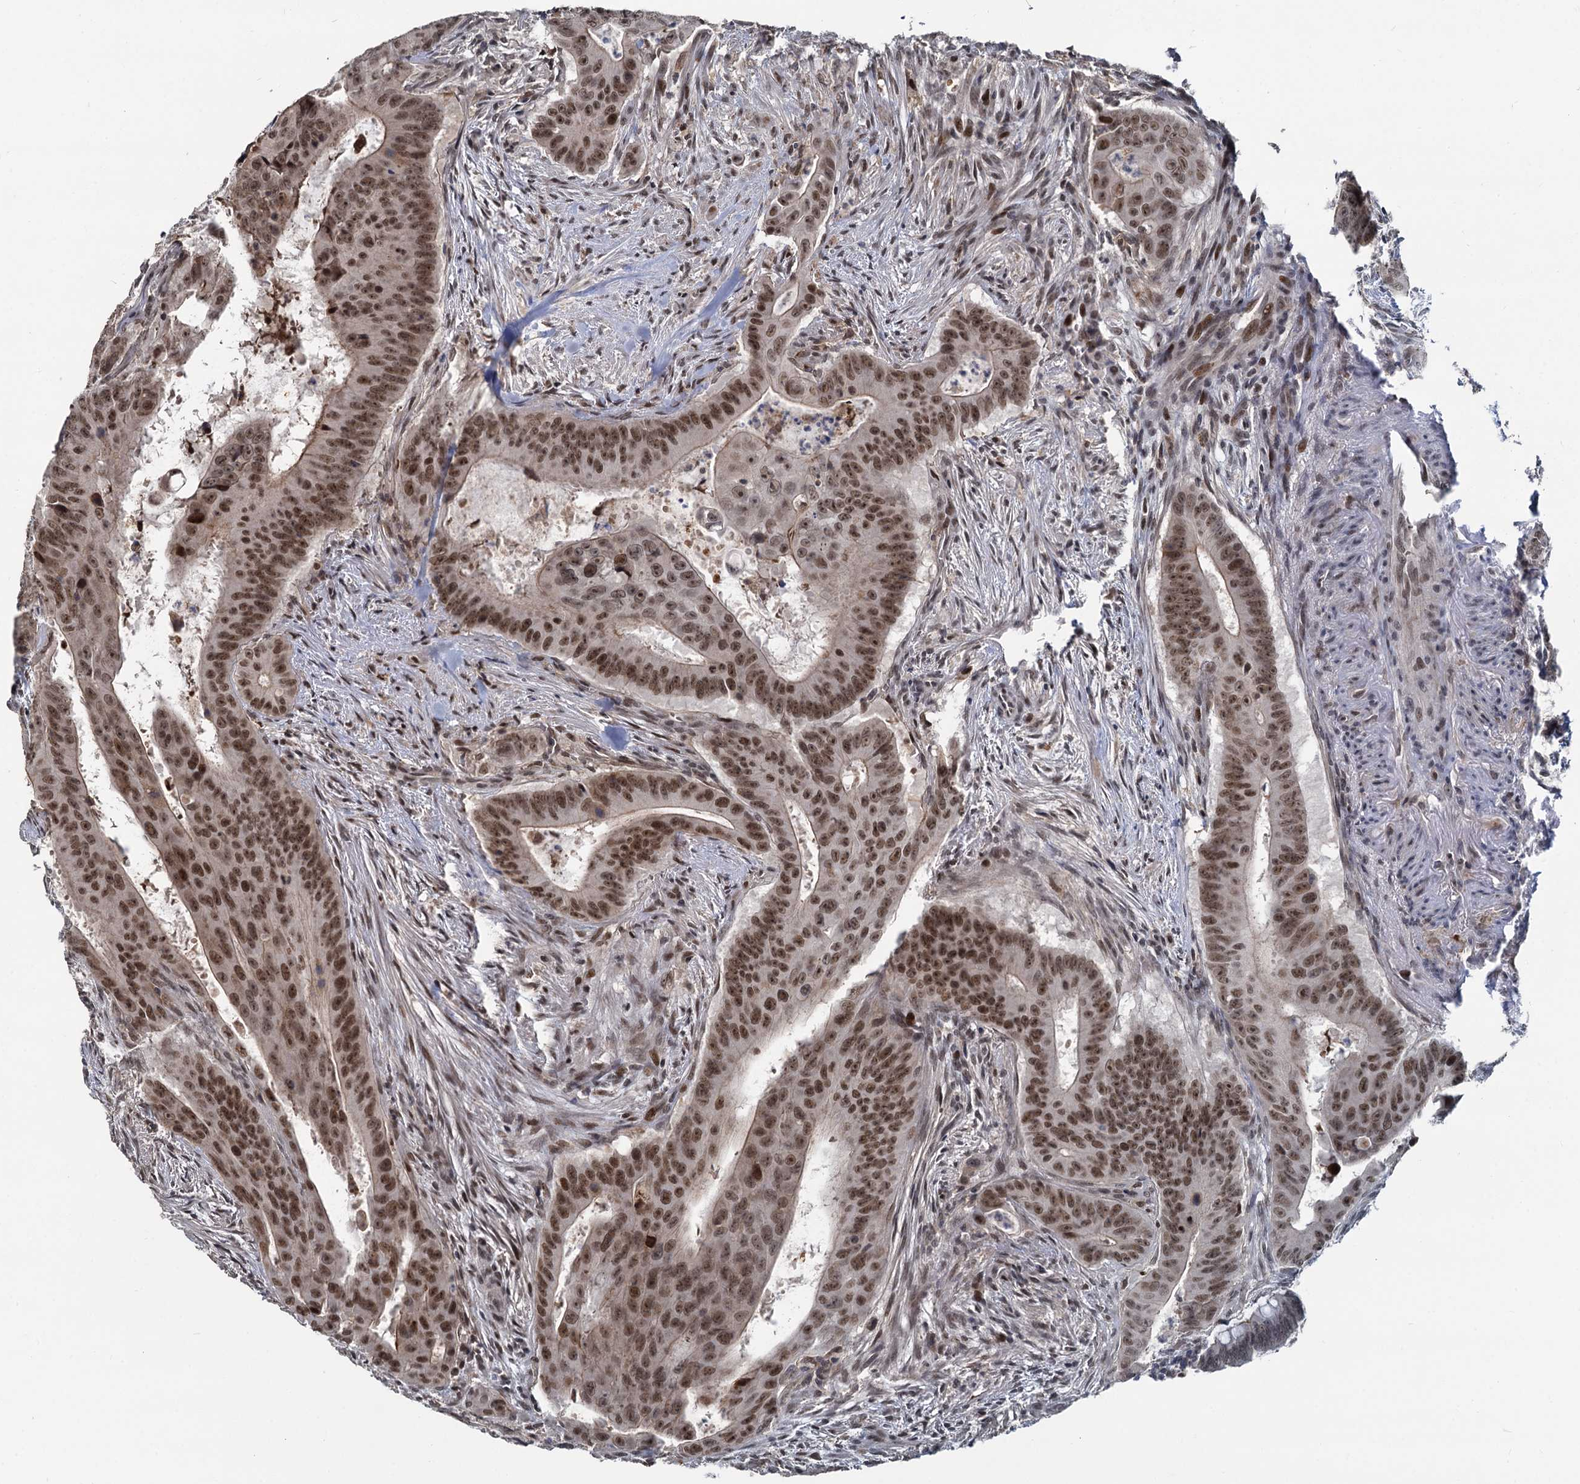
{"staining": {"intensity": "strong", "quantity": ">75%", "location": "nuclear"}, "tissue": "colorectal cancer", "cell_type": "Tumor cells", "image_type": "cancer", "snomed": [{"axis": "morphology", "description": "Adenocarcinoma, NOS"}, {"axis": "topography", "description": "Rectum"}], "caption": "Protein staining of adenocarcinoma (colorectal) tissue reveals strong nuclear positivity in approximately >75% of tumor cells. (DAB (3,3'-diaminobenzidine) IHC with brightfield microscopy, high magnification).", "gene": "FANCI", "patient": {"sex": "female", "age": 75}}